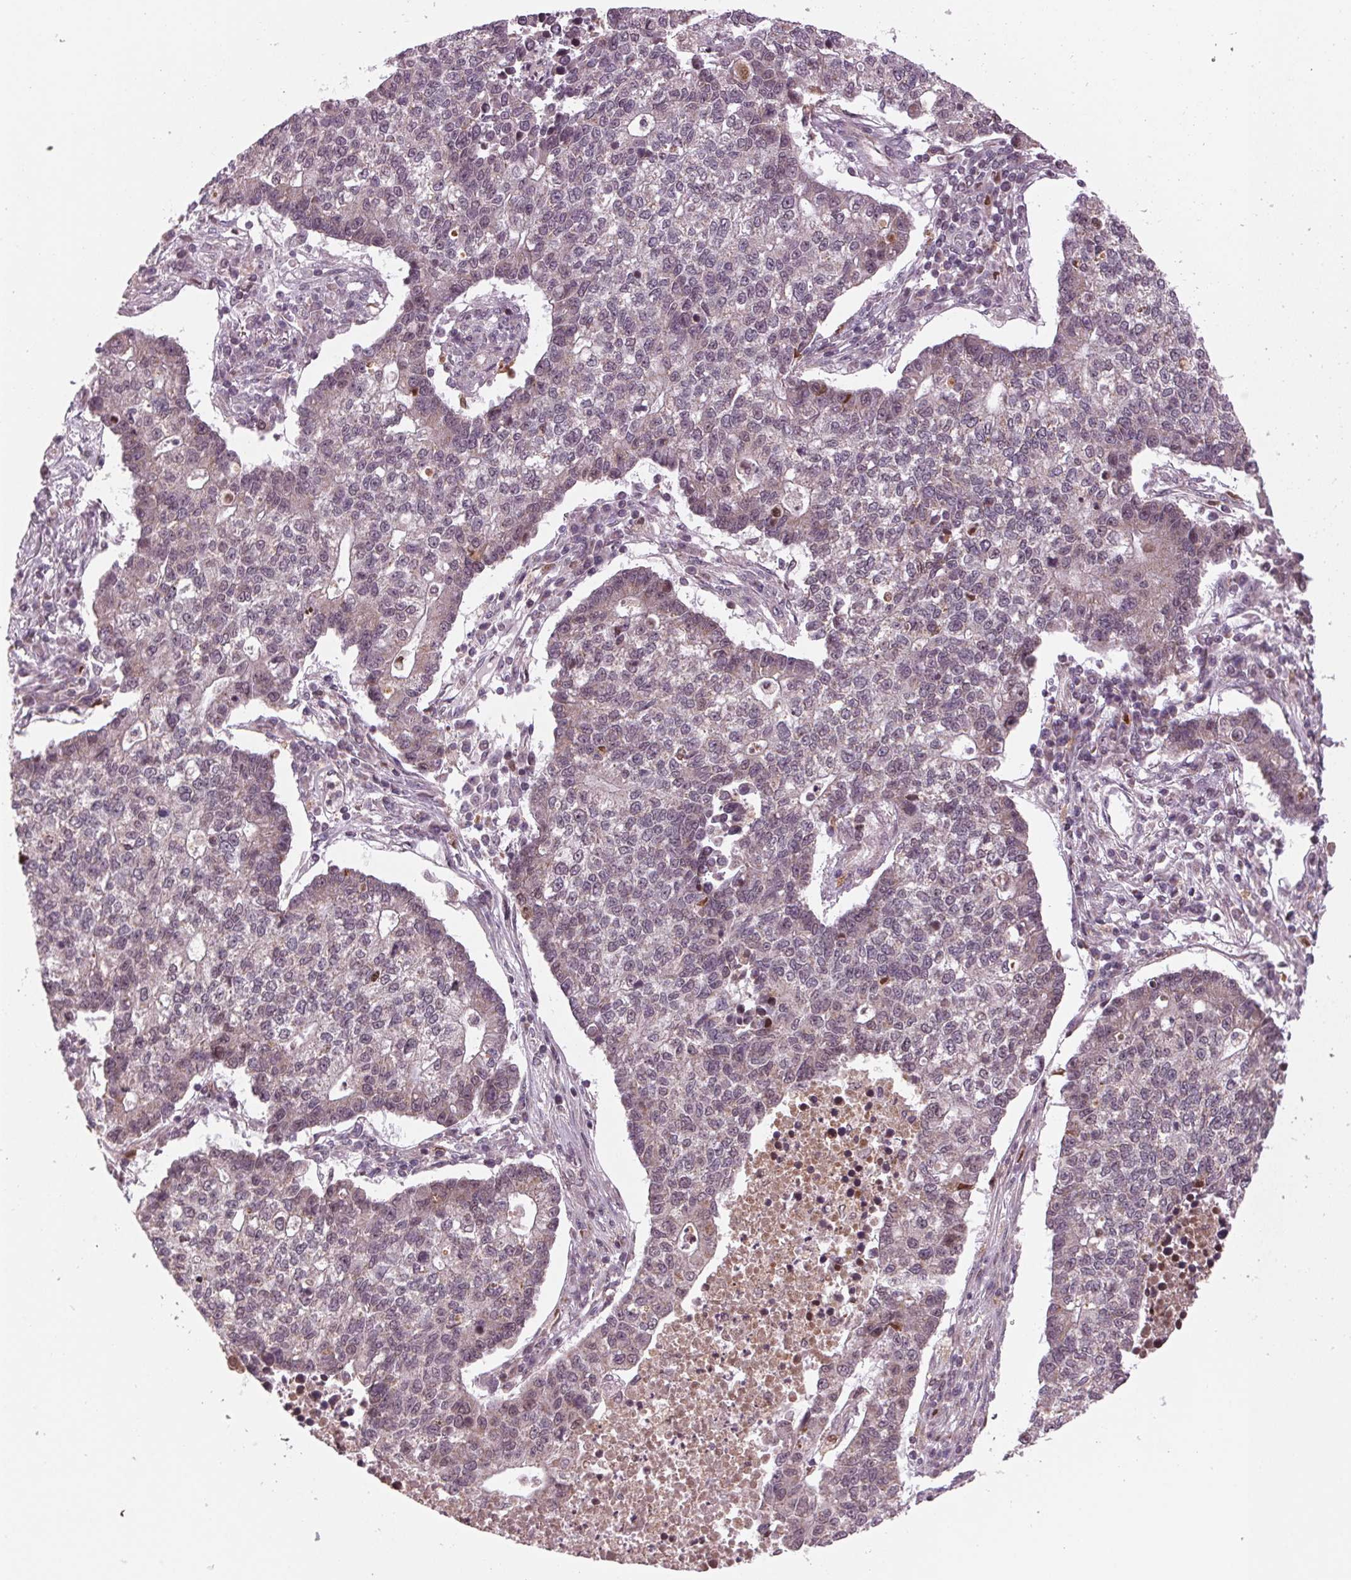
{"staining": {"intensity": "weak", "quantity": "<25%", "location": "cytoplasmic/membranous"}, "tissue": "lung cancer", "cell_type": "Tumor cells", "image_type": "cancer", "snomed": [{"axis": "morphology", "description": "Adenocarcinoma, NOS"}, {"axis": "topography", "description": "Lung"}], "caption": "The micrograph demonstrates no significant expression in tumor cells of lung cancer. (Brightfield microscopy of DAB IHC at high magnification).", "gene": "STAT3", "patient": {"sex": "male", "age": 57}}